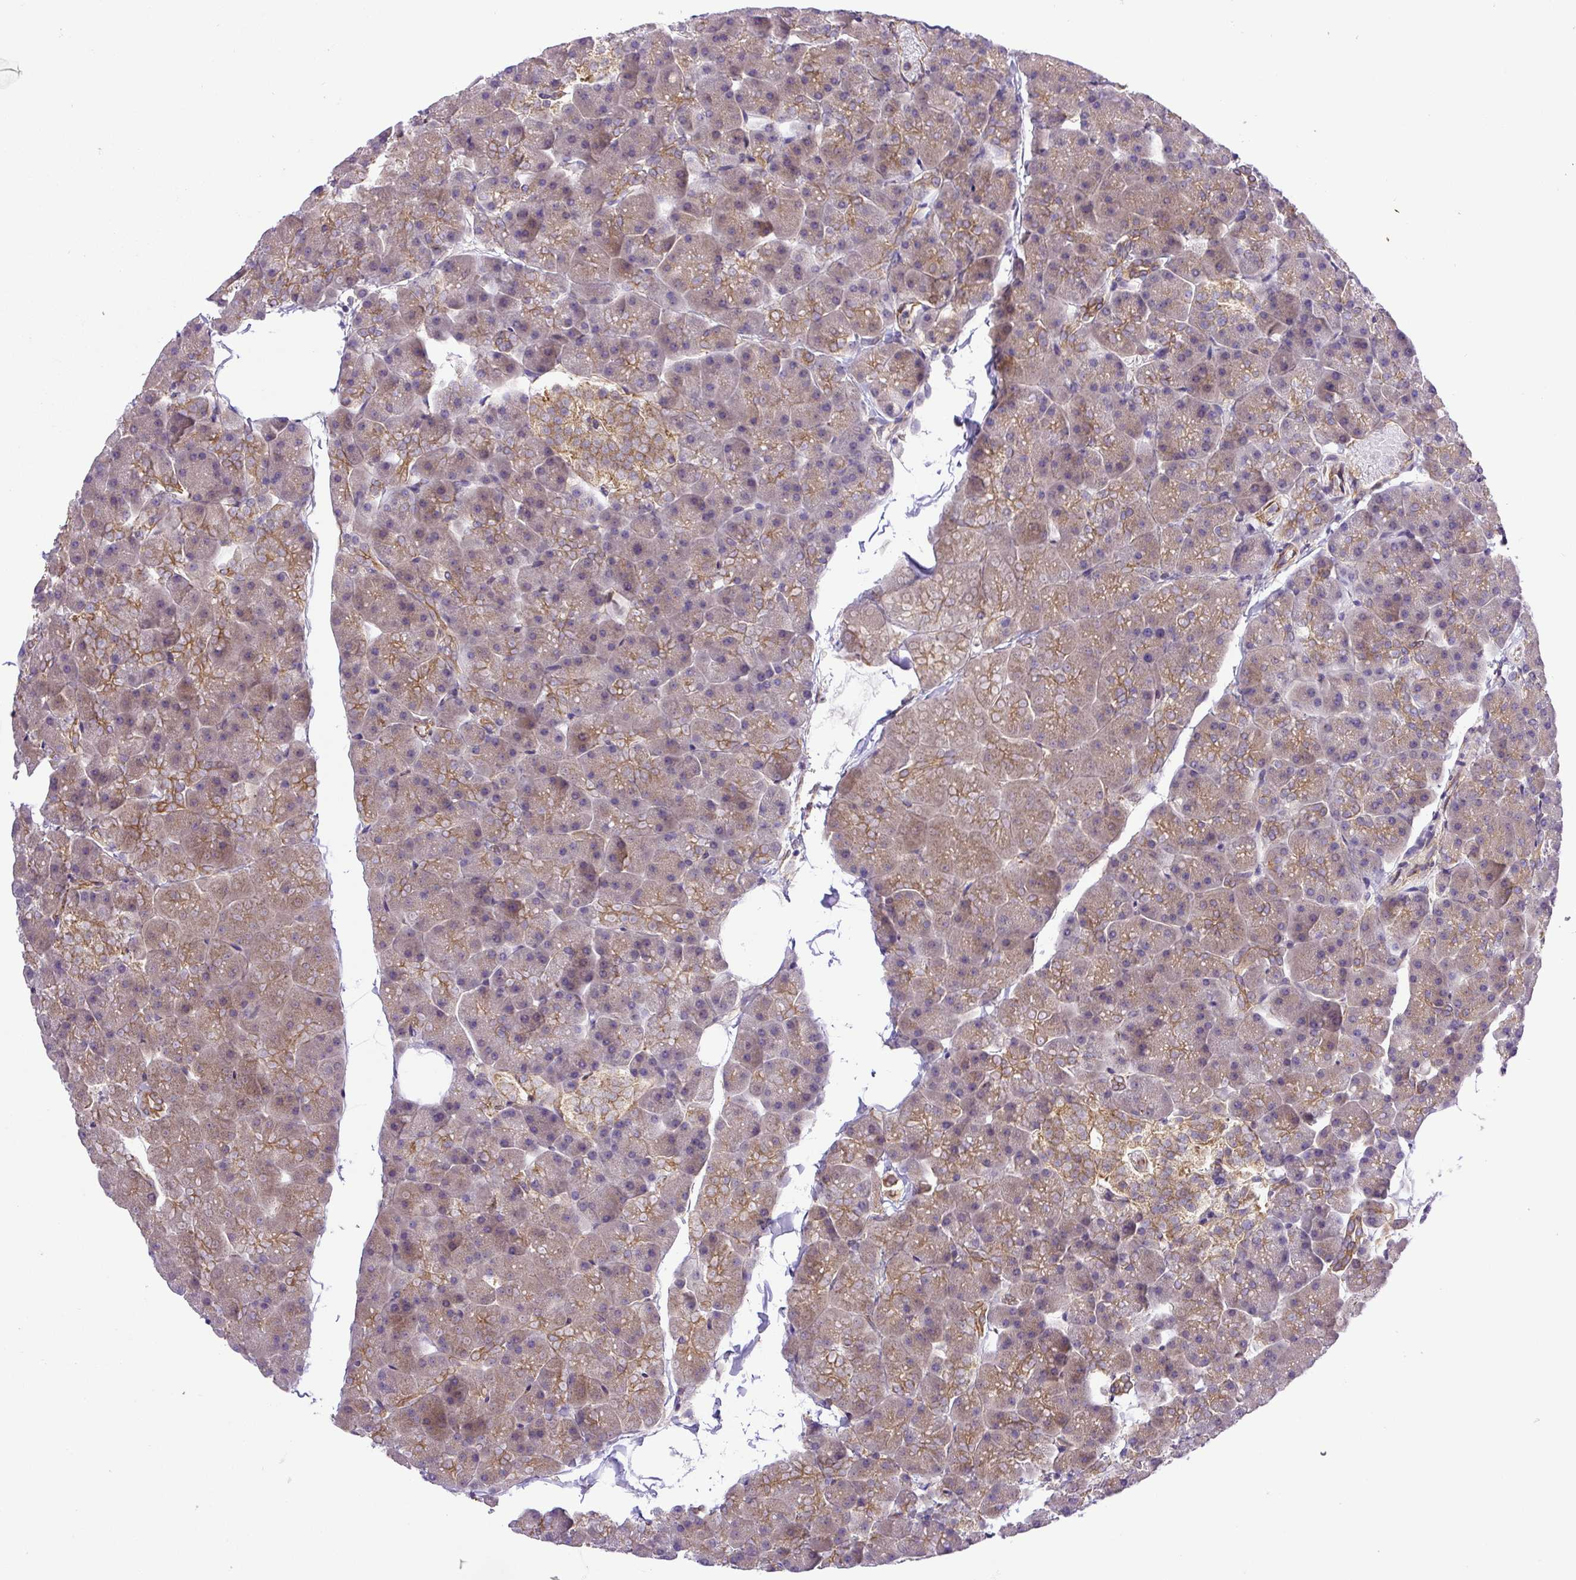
{"staining": {"intensity": "weak", "quantity": "25%-75%", "location": "cytoplasmic/membranous"}, "tissue": "pancreas", "cell_type": "Exocrine glandular cells", "image_type": "normal", "snomed": [{"axis": "morphology", "description": "Normal tissue, NOS"}, {"axis": "topography", "description": "Pancreas"}], "caption": "Approximately 25%-75% of exocrine glandular cells in normal pancreas display weak cytoplasmic/membranous protein staining as visualized by brown immunohistochemical staining.", "gene": "DCTN1", "patient": {"sex": "male", "age": 35}}